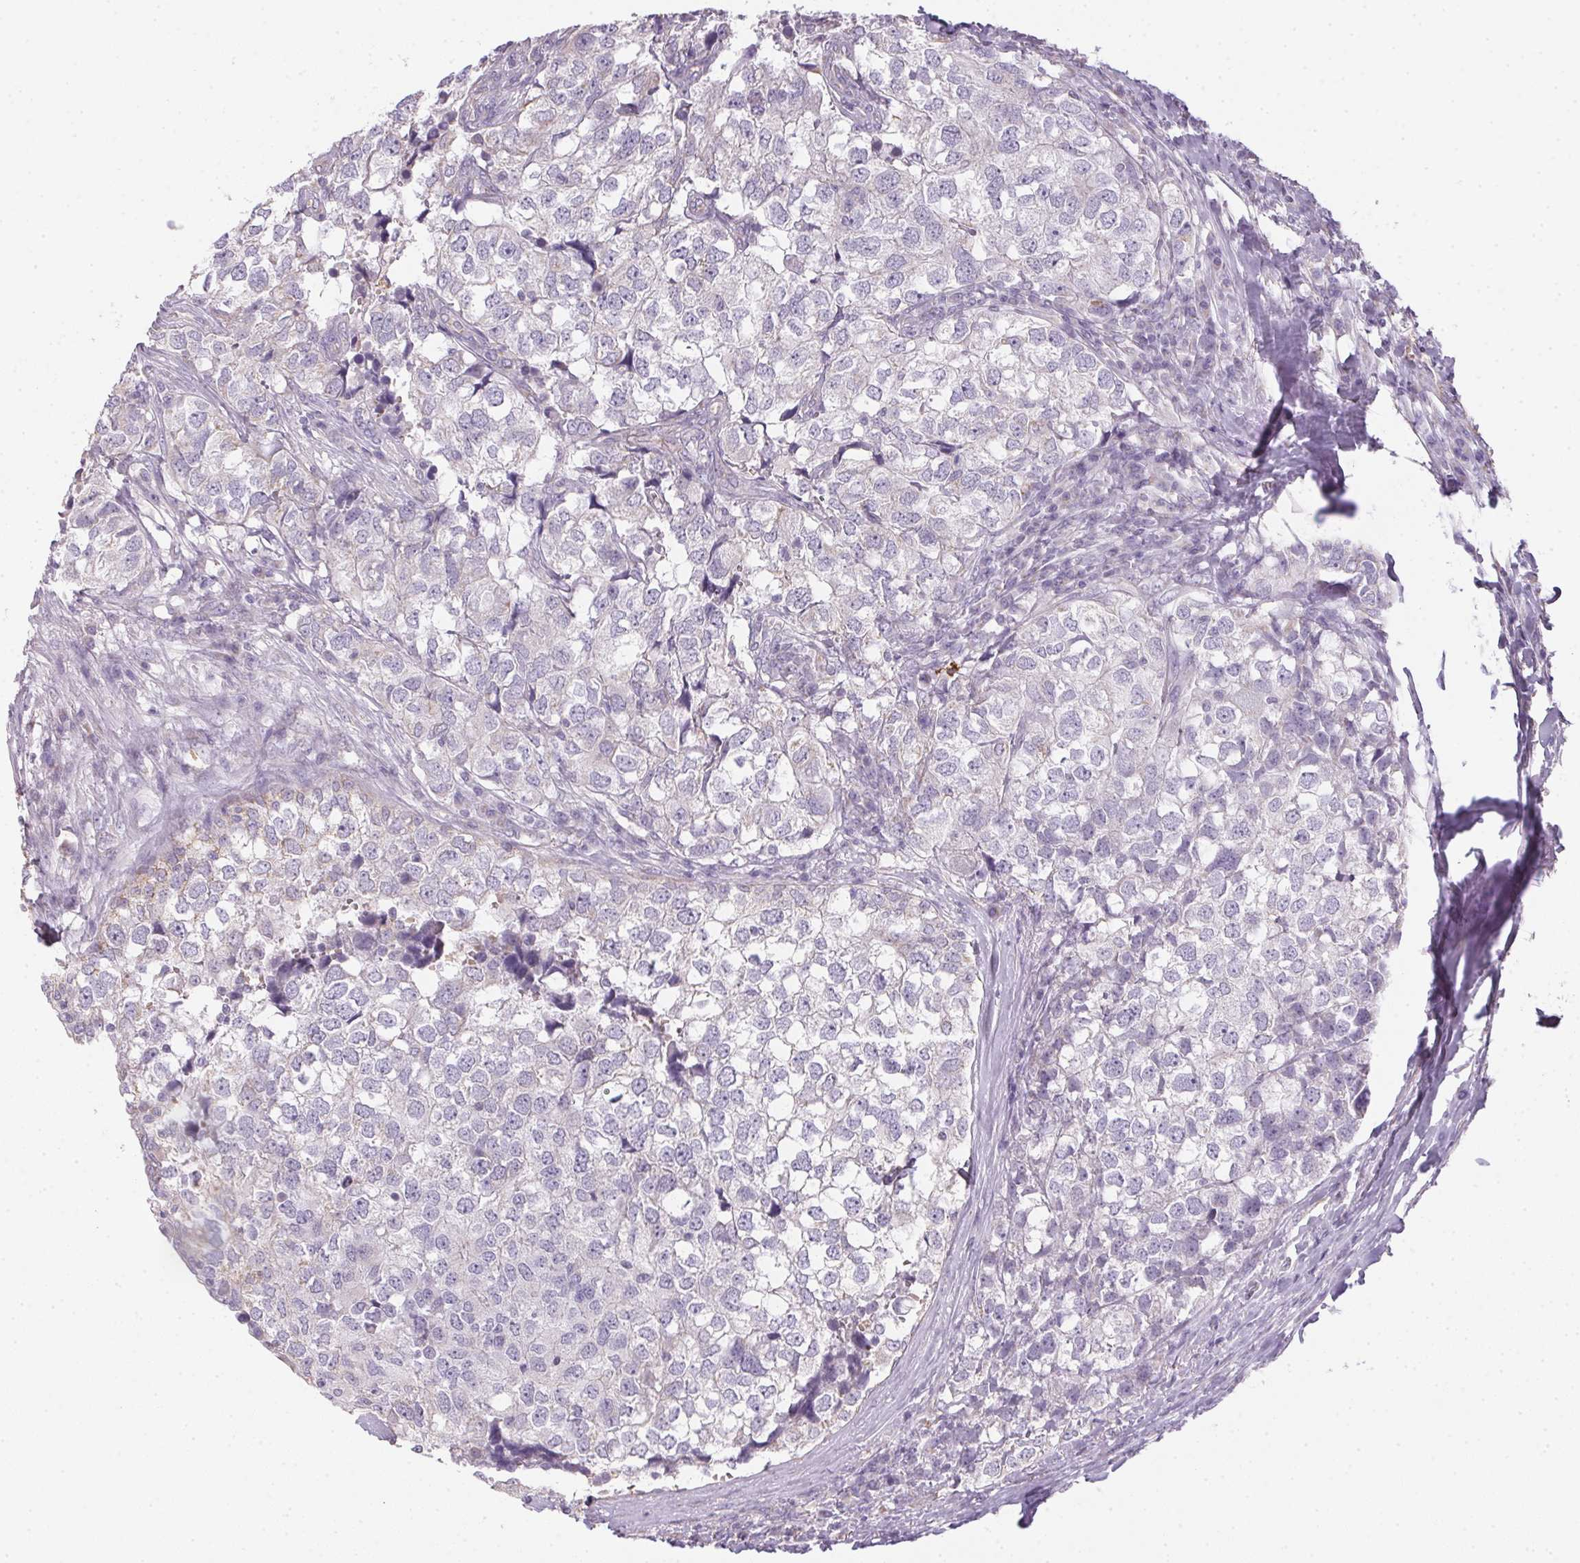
{"staining": {"intensity": "negative", "quantity": "none", "location": "none"}, "tissue": "breast cancer", "cell_type": "Tumor cells", "image_type": "cancer", "snomed": [{"axis": "morphology", "description": "Duct carcinoma"}, {"axis": "topography", "description": "Breast"}], "caption": "This is an immunohistochemistry (IHC) image of human breast intraductal carcinoma. There is no expression in tumor cells.", "gene": "SMYD1", "patient": {"sex": "female", "age": 30}}